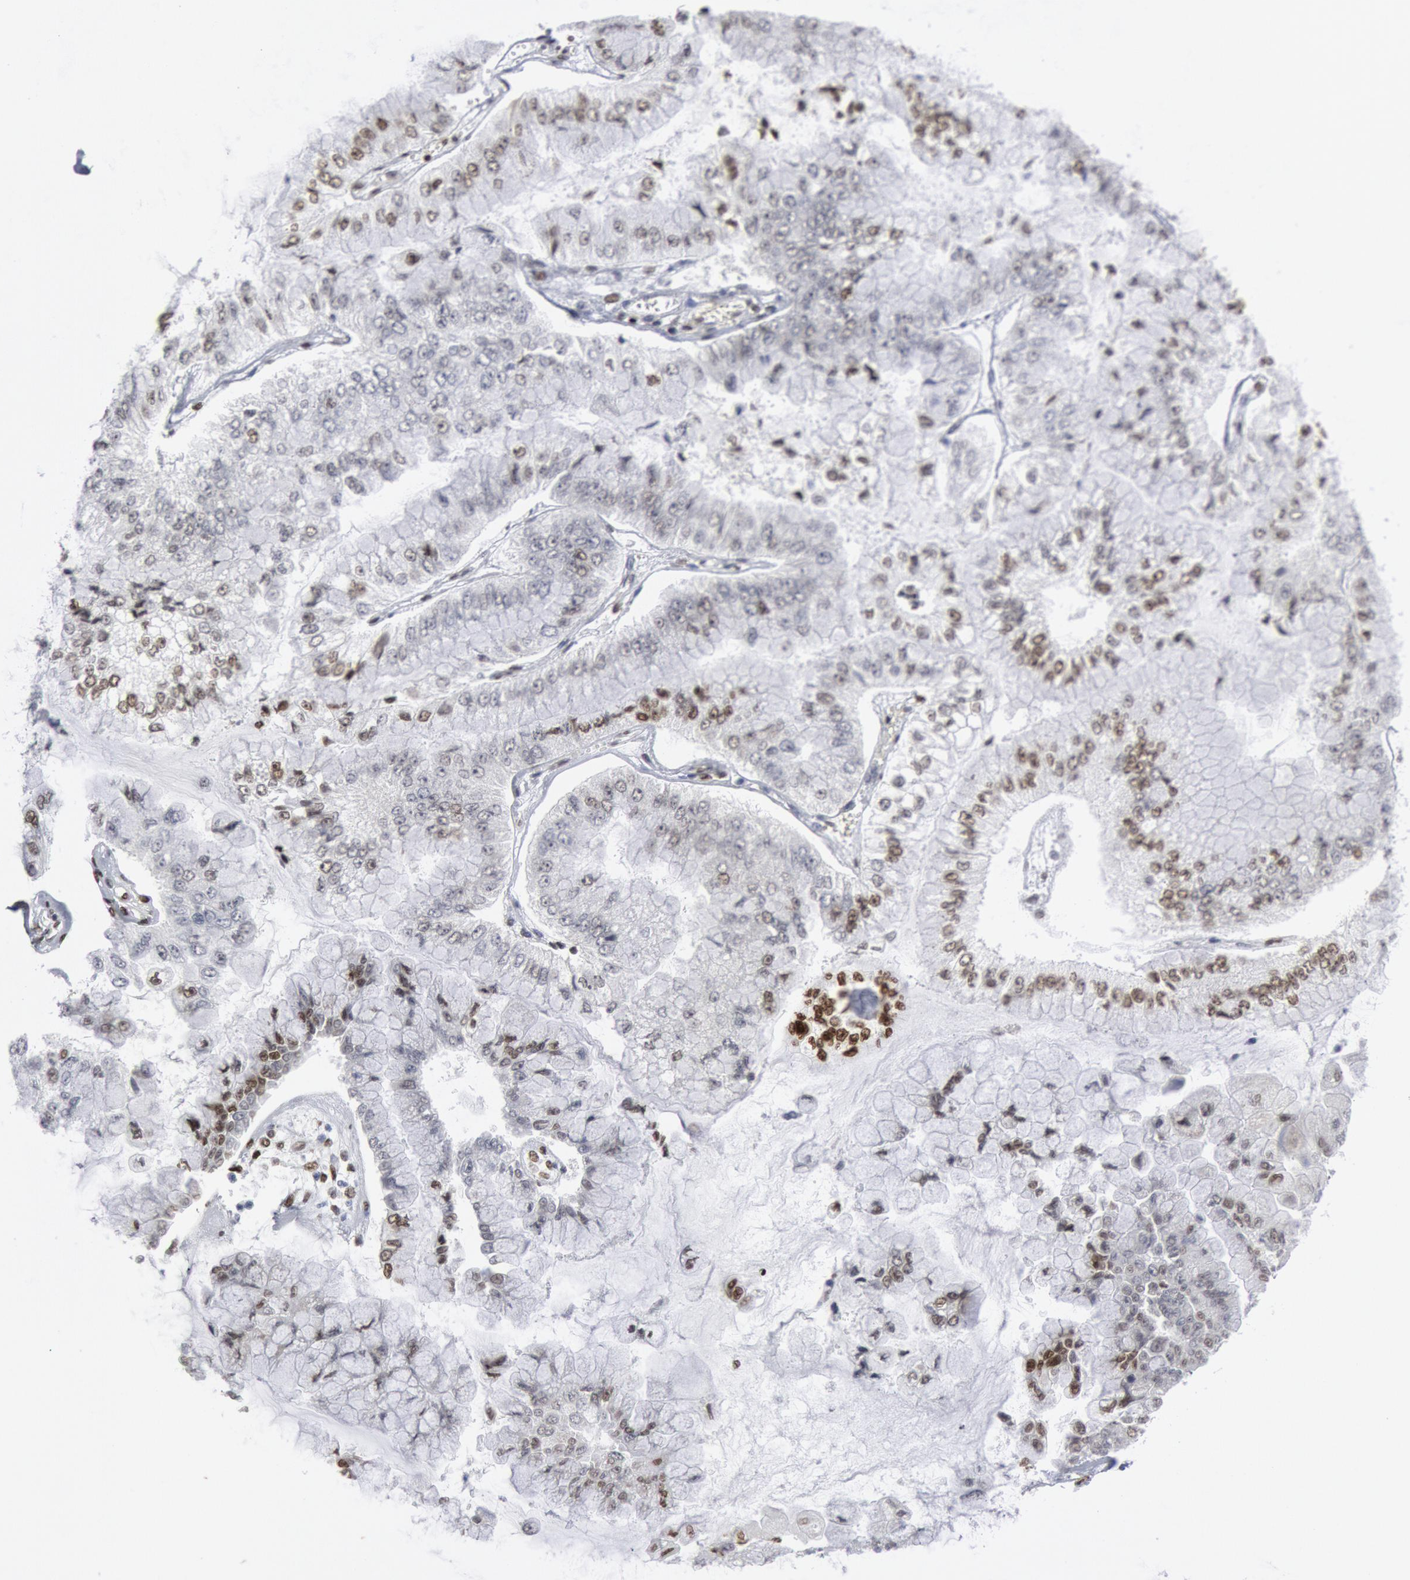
{"staining": {"intensity": "weak", "quantity": "<25%", "location": "nuclear"}, "tissue": "liver cancer", "cell_type": "Tumor cells", "image_type": "cancer", "snomed": [{"axis": "morphology", "description": "Cholangiocarcinoma"}, {"axis": "topography", "description": "Liver"}], "caption": "Liver cholangiocarcinoma stained for a protein using immunohistochemistry displays no expression tumor cells.", "gene": "MECP2", "patient": {"sex": "female", "age": 79}}